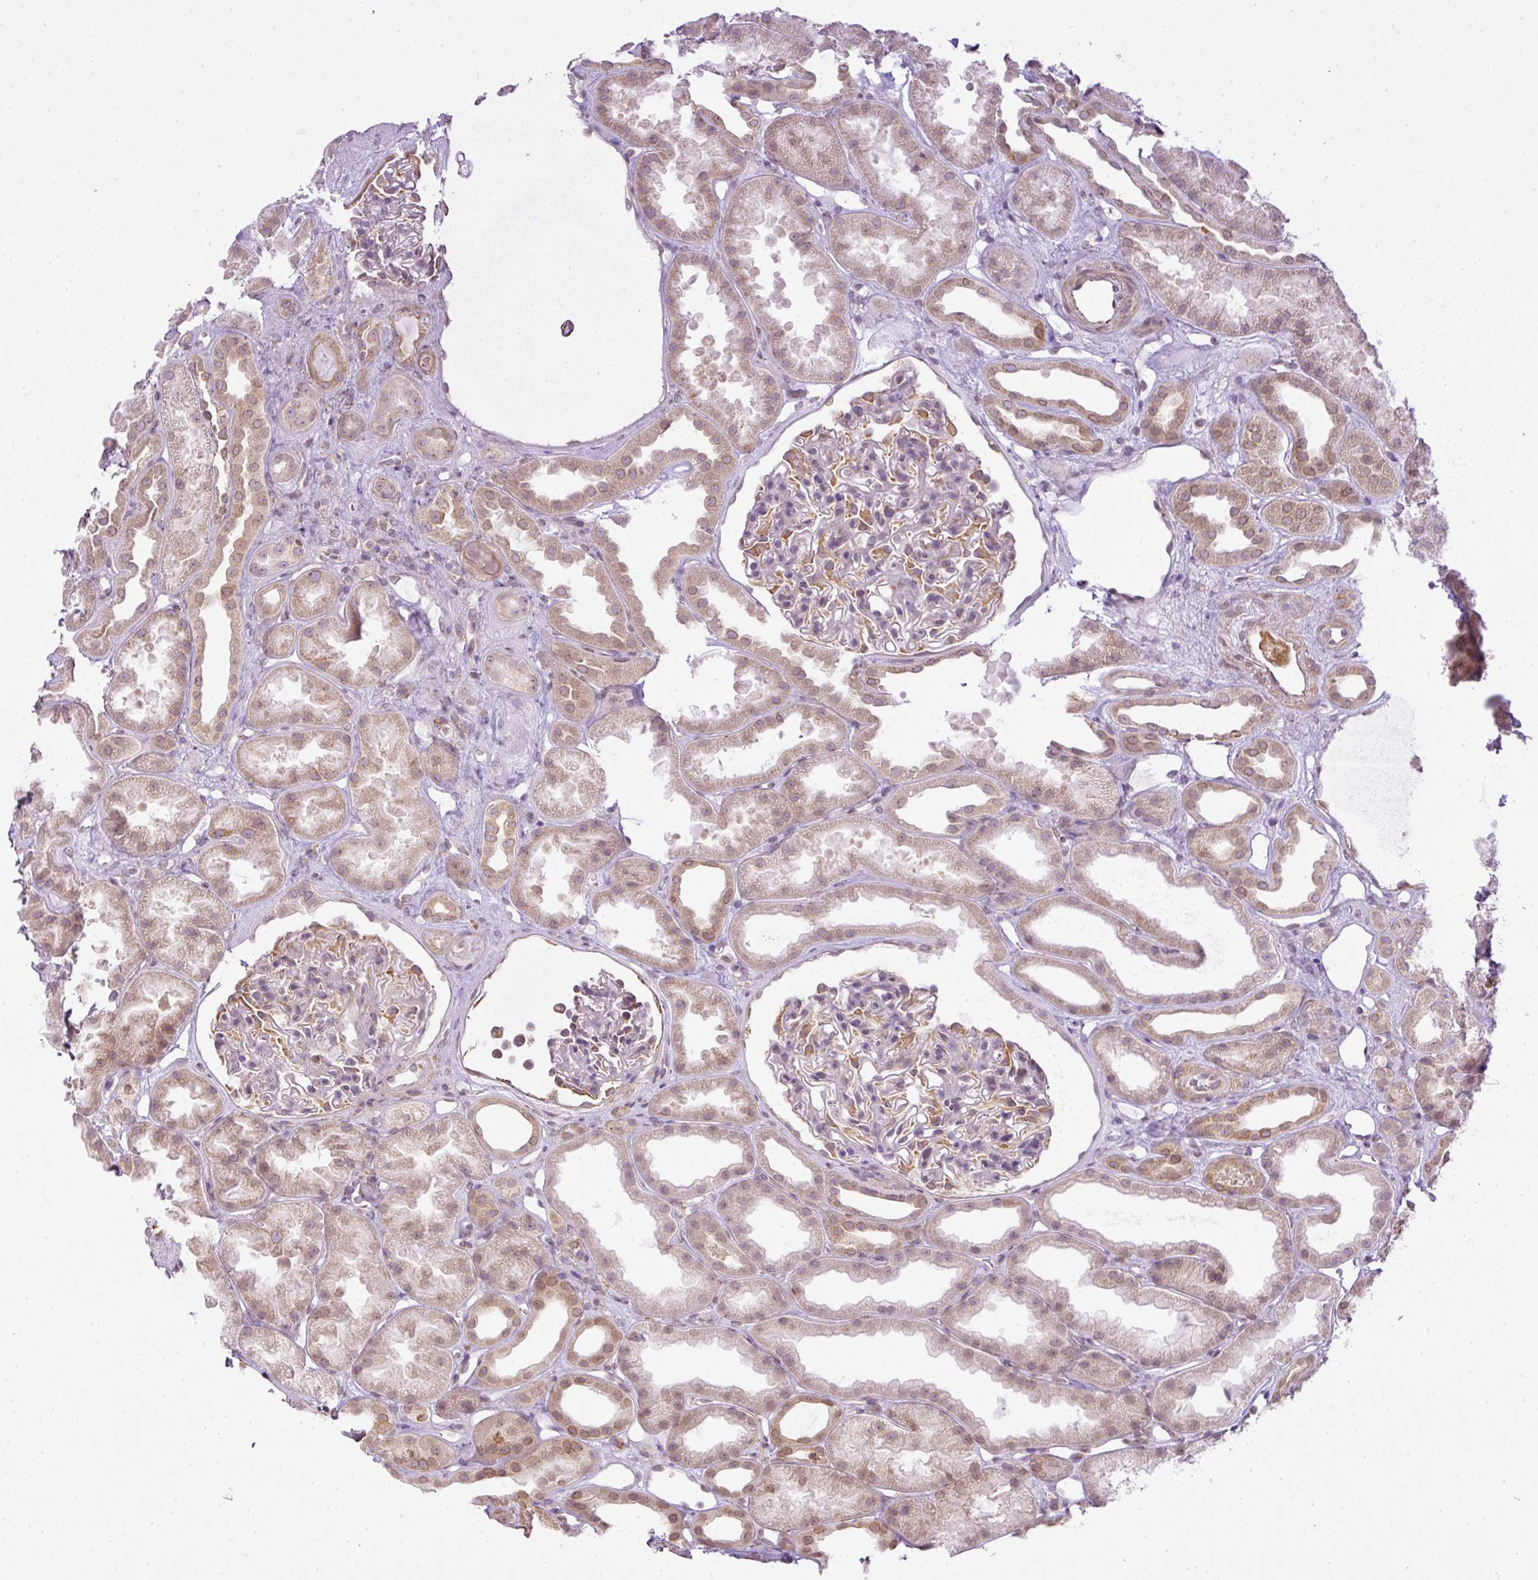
{"staining": {"intensity": "moderate", "quantity": "<25%", "location": "cytoplasmic/membranous"}, "tissue": "kidney", "cell_type": "Cells in glomeruli", "image_type": "normal", "snomed": [{"axis": "morphology", "description": "Normal tissue, NOS"}, {"axis": "topography", "description": "Kidney"}], "caption": "About <25% of cells in glomeruli in benign human kidney demonstrate moderate cytoplasmic/membranous protein positivity as visualized by brown immunohistochemical staining.", "gene": "COX18", "patient": {"sex": "male", "age": 61}}